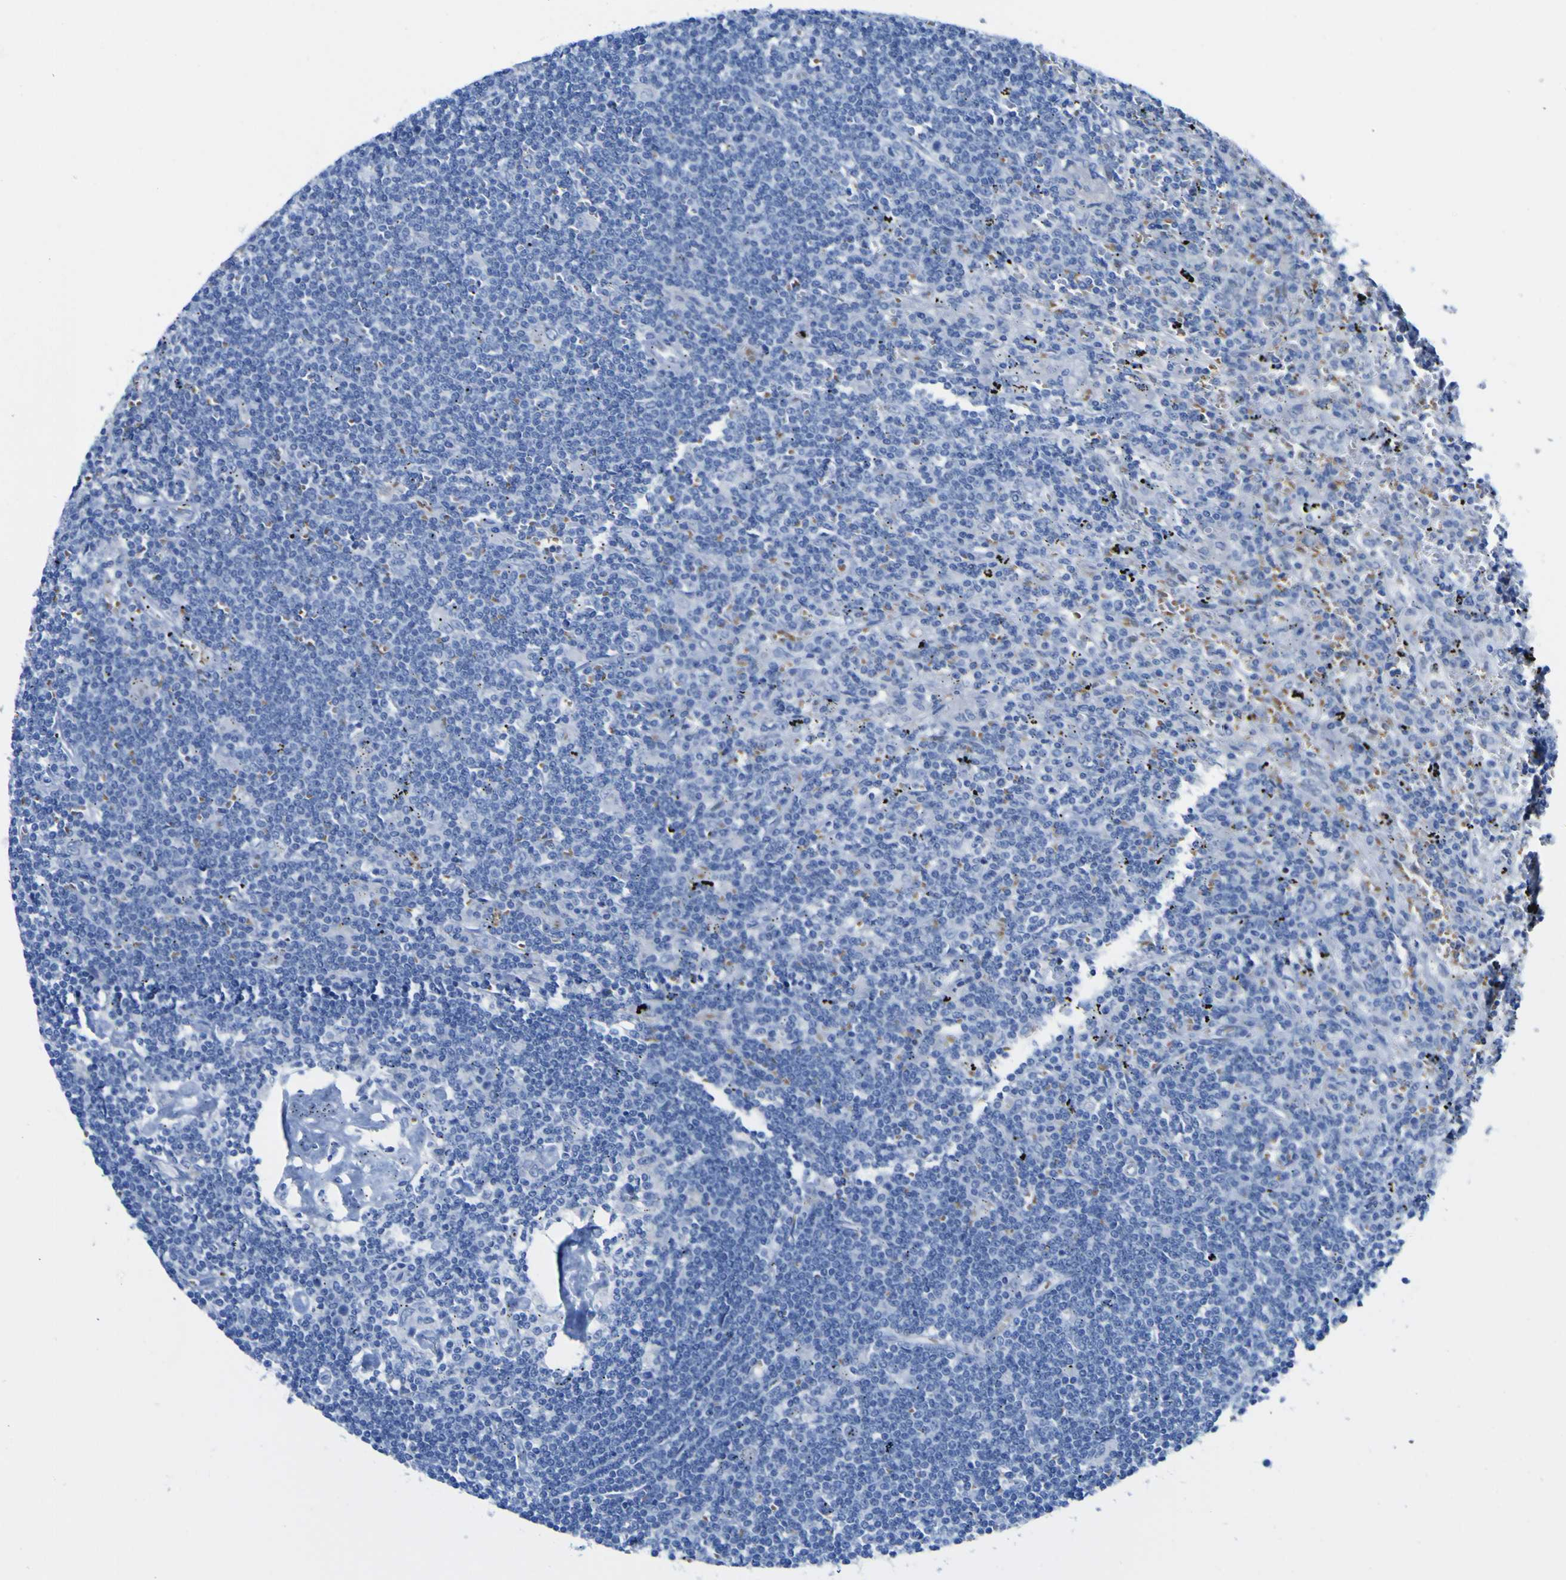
{"staining": {"intensity": "negative", "quantity": "none", "location": "none"}, "tissue": "lymphoma", "cell_type": "Tumor cells", "image_type": "cancer", "snomed": [{"axis": "morphology", "description": "Malignant lymphoma, non-Hodgkin's type, Low grade"}, {"axis": "topography", "description": "Spleen"}], "caption": "A photomicrograph of human lymphoma is negative for staining in tumor cells.", "gene": "DACH1", "patient": {"sex": "male", "age": 76}}